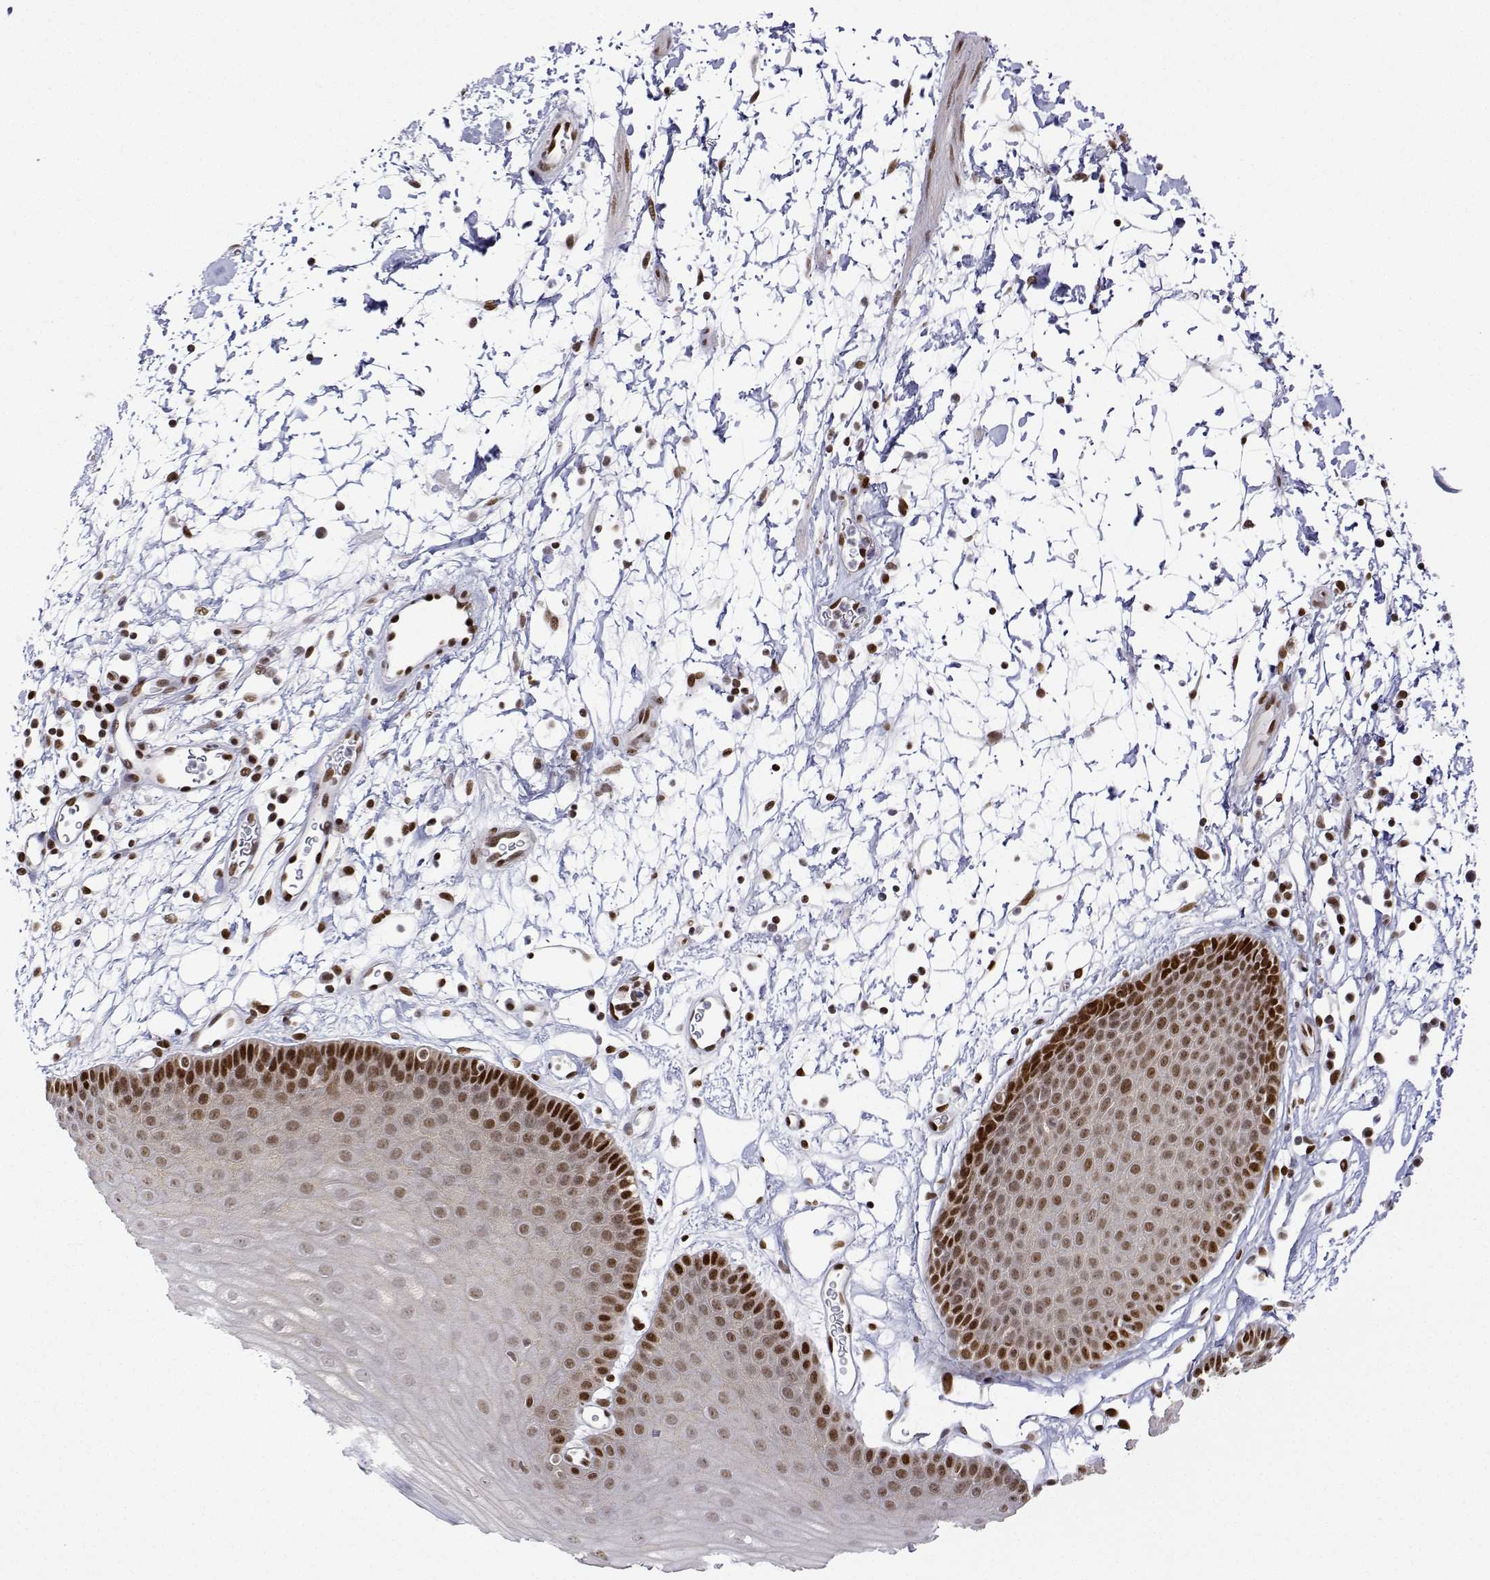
{"staining": {"intensity": "strong", "quantity": "25%-75%", "location": "nuclear"}, "tissue": "skin", "cell_type": "Epidermal cells", "image_type": "normal", "snomed": [{"axis": "morphology", "description": "Normal tissue, NOS"}, {"axis": "topography", "description": "Anal"}], "caption": "Skin stained with DAB IHC displays high levels of strong nuclear staining in about 25%-75% of epidermal cells.", "gene": "XPC", "patient": {"sex": "male", "age": 53}}